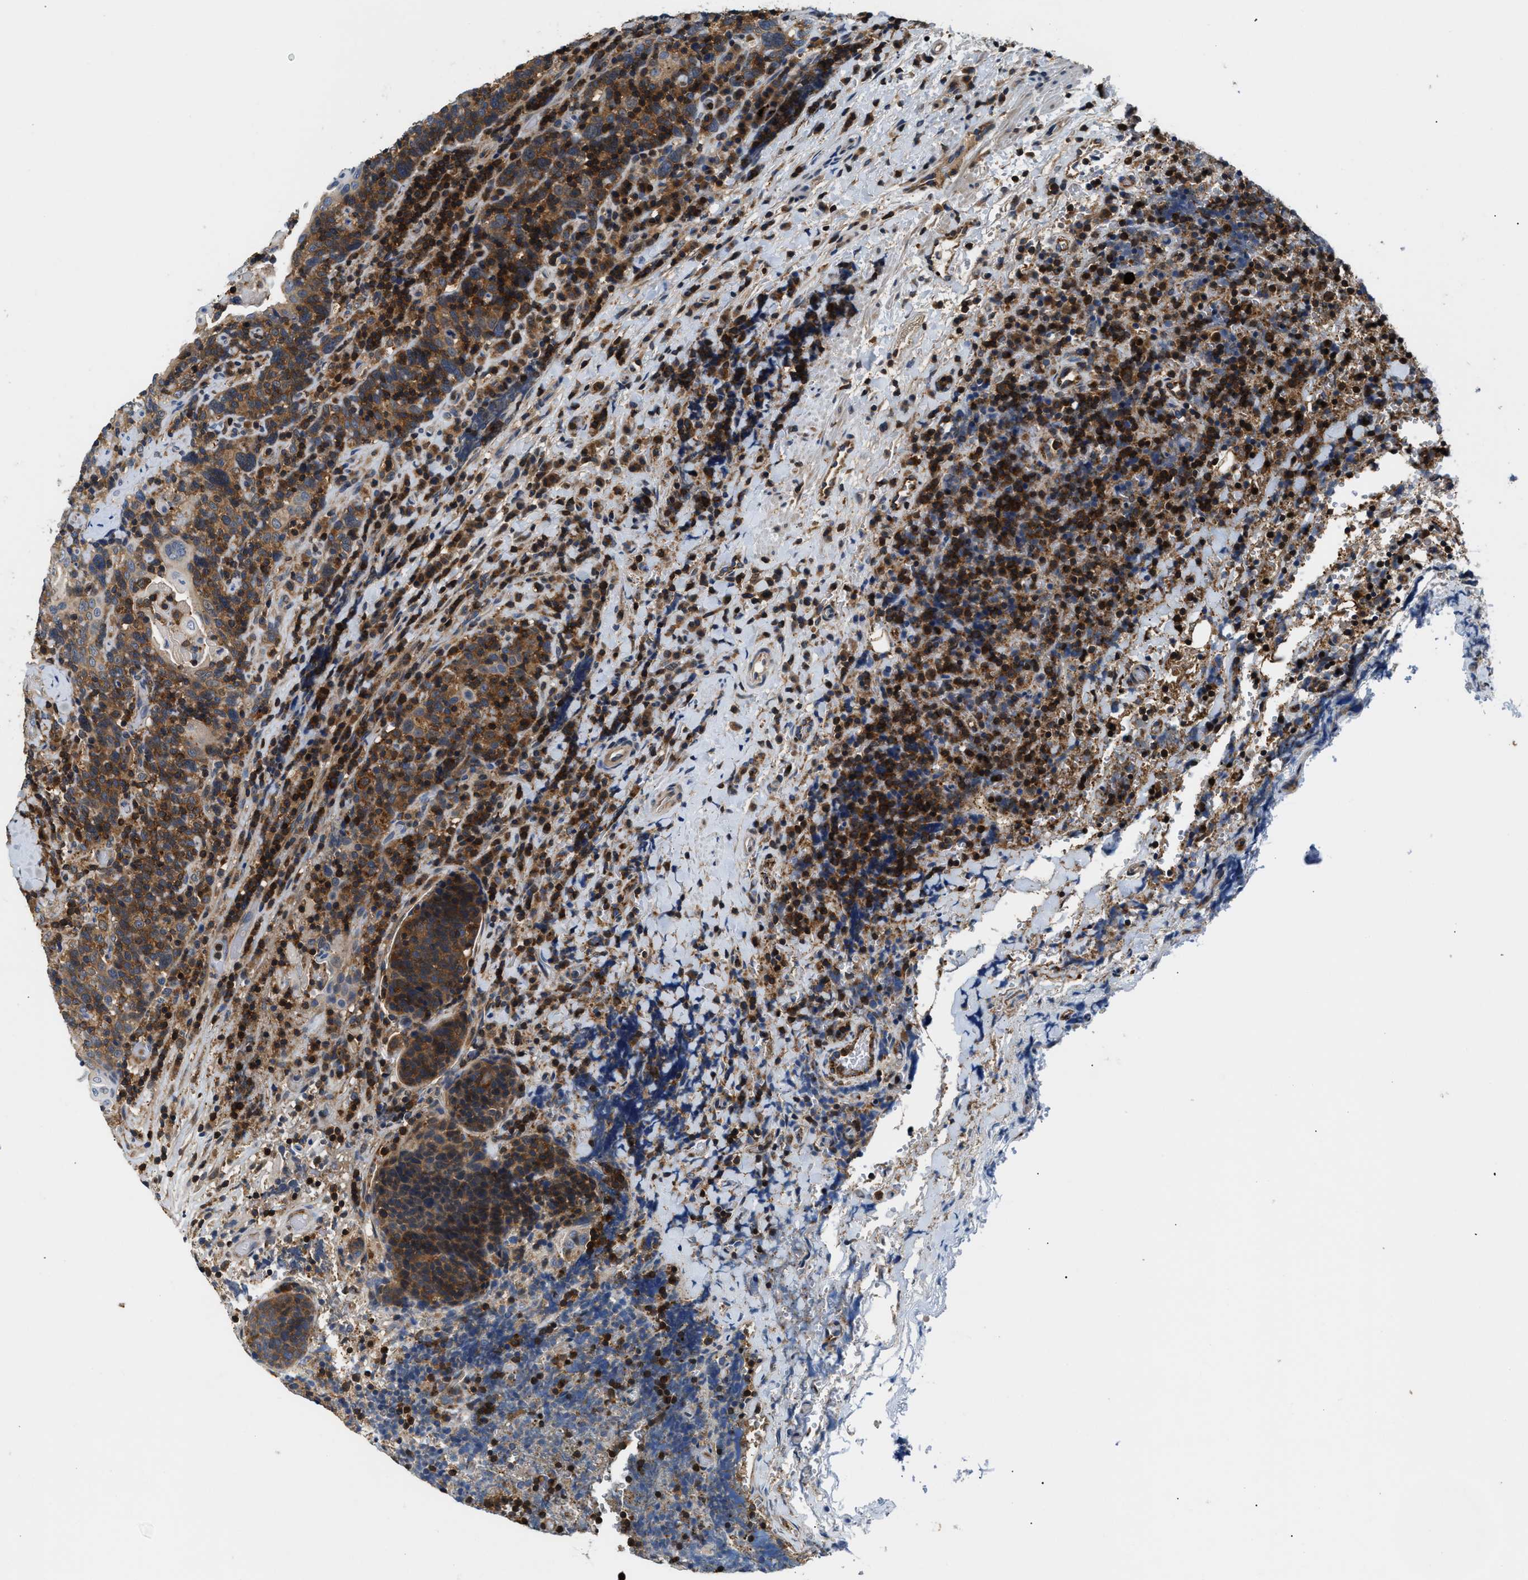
{"staining": {"intensity": "strong", "quantity": ">75%", "location": "cytoplasmic/membranous"}, "tissue": "head and neck cancer", "cell_type": "Tumor cells", "image_type": "cancer", "snomed": [{"axis": "morphology", "description": "Squamous cell carcinoma, NOS"}, {"axis": "morphology", "description": "Squamous cell carcinoma, metastatic, NOS"}, {"axis": "topography", "description": "Lymph node"}, {"axis": "topography", "description": "Head-Neck"}], "caption": "Squamous cell carcinoma (head and neck) tissue reveals strong cytoplasmic/membranous expression in approximately >75% of tumor cells", "gene": "CCM2", "patient": {"sex": "male", "age": 62}}